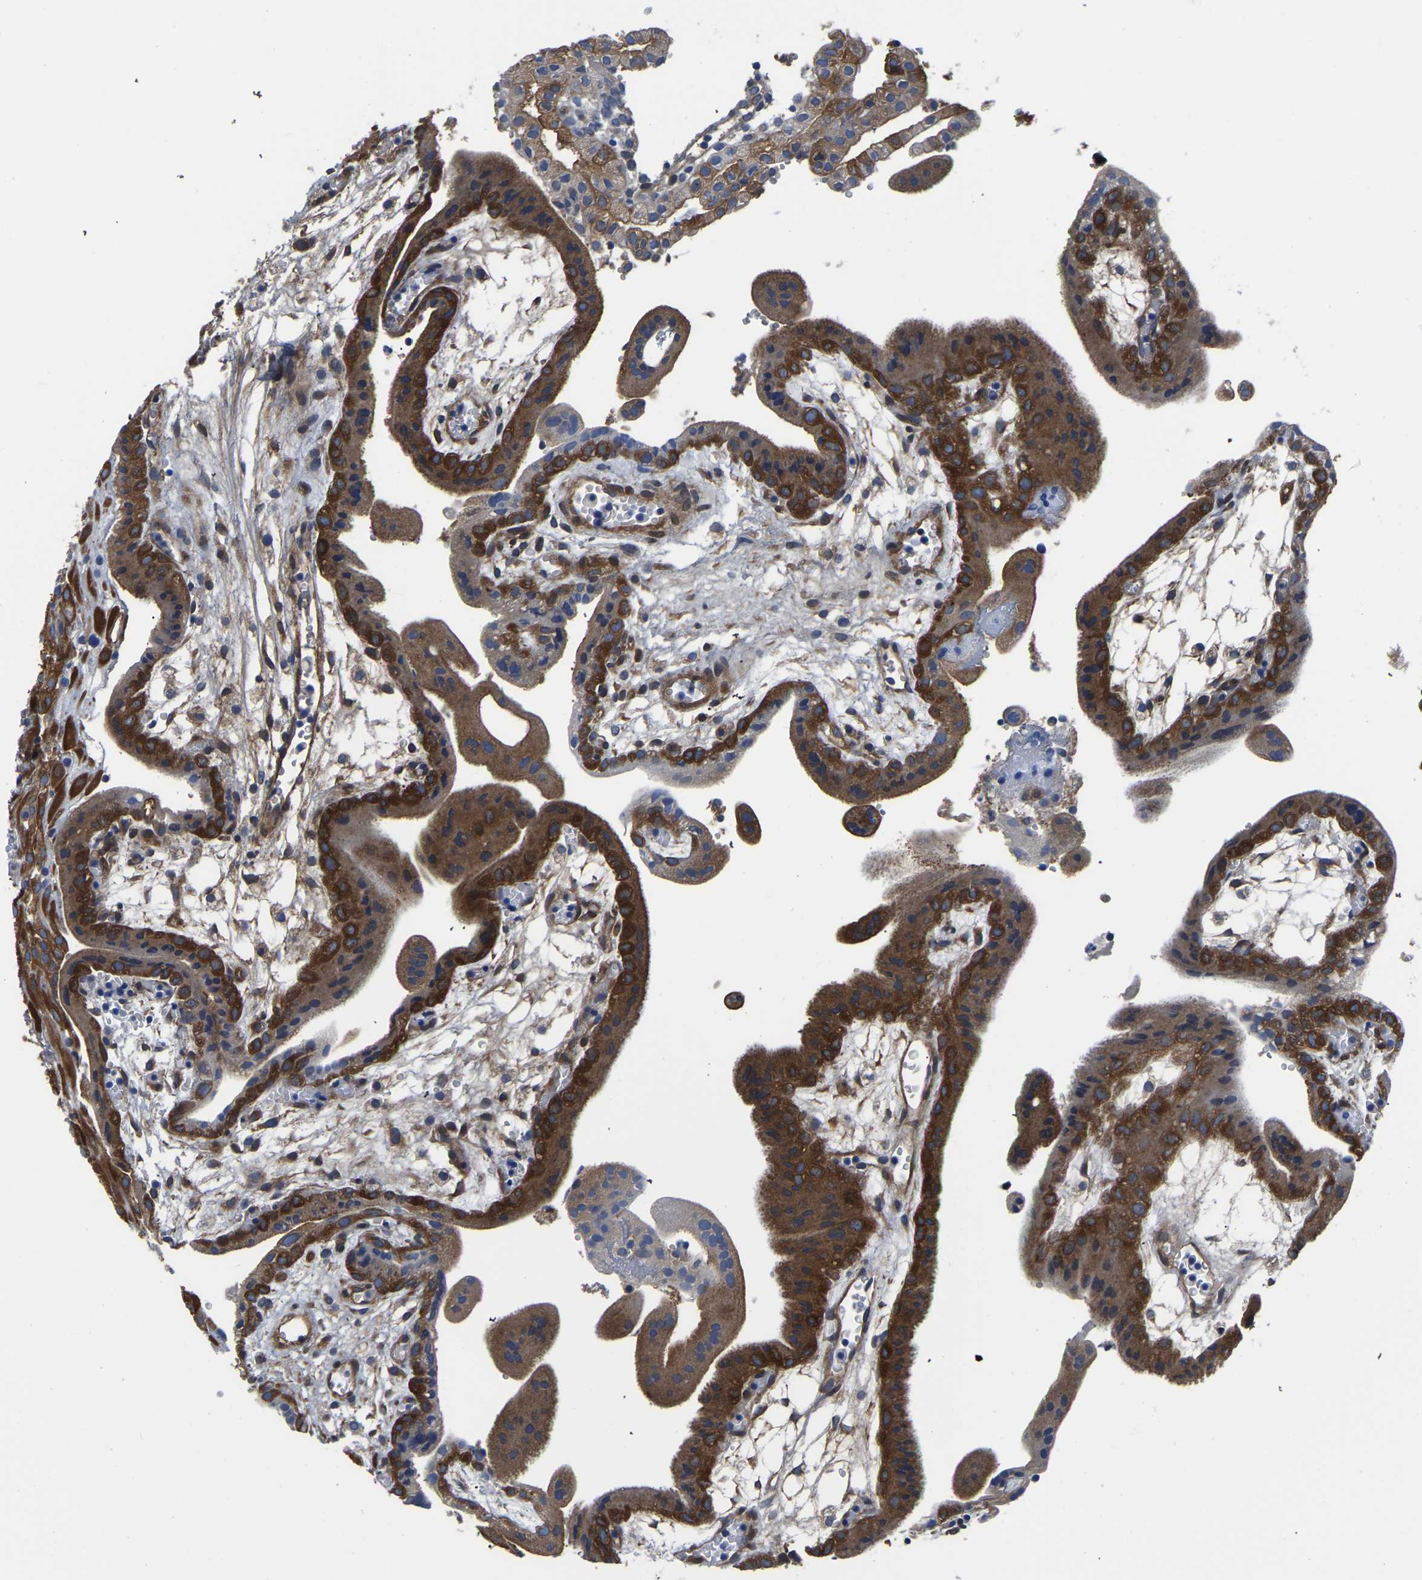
{"staining": {"intensity": "strong", "quantity": "25%-75%", "location": "cytoplasmic/membranous"}, "tissue": "placenta", "cell_type": "Trophoblastic cells", "image_type": "normal", "snomed": [{"axis": "morphology", "description": "Normal tissue, NOS"}, {"axis": "topography", "description": "Placenta"}], "caption": "The histopathology image displays staining of normal placenta, revealing strong cytoplasmic/membranous protein staining (brown color) within trophoblastic cells.", "gene": "TFG", "patient": {"sex": "female", "age": 18}}